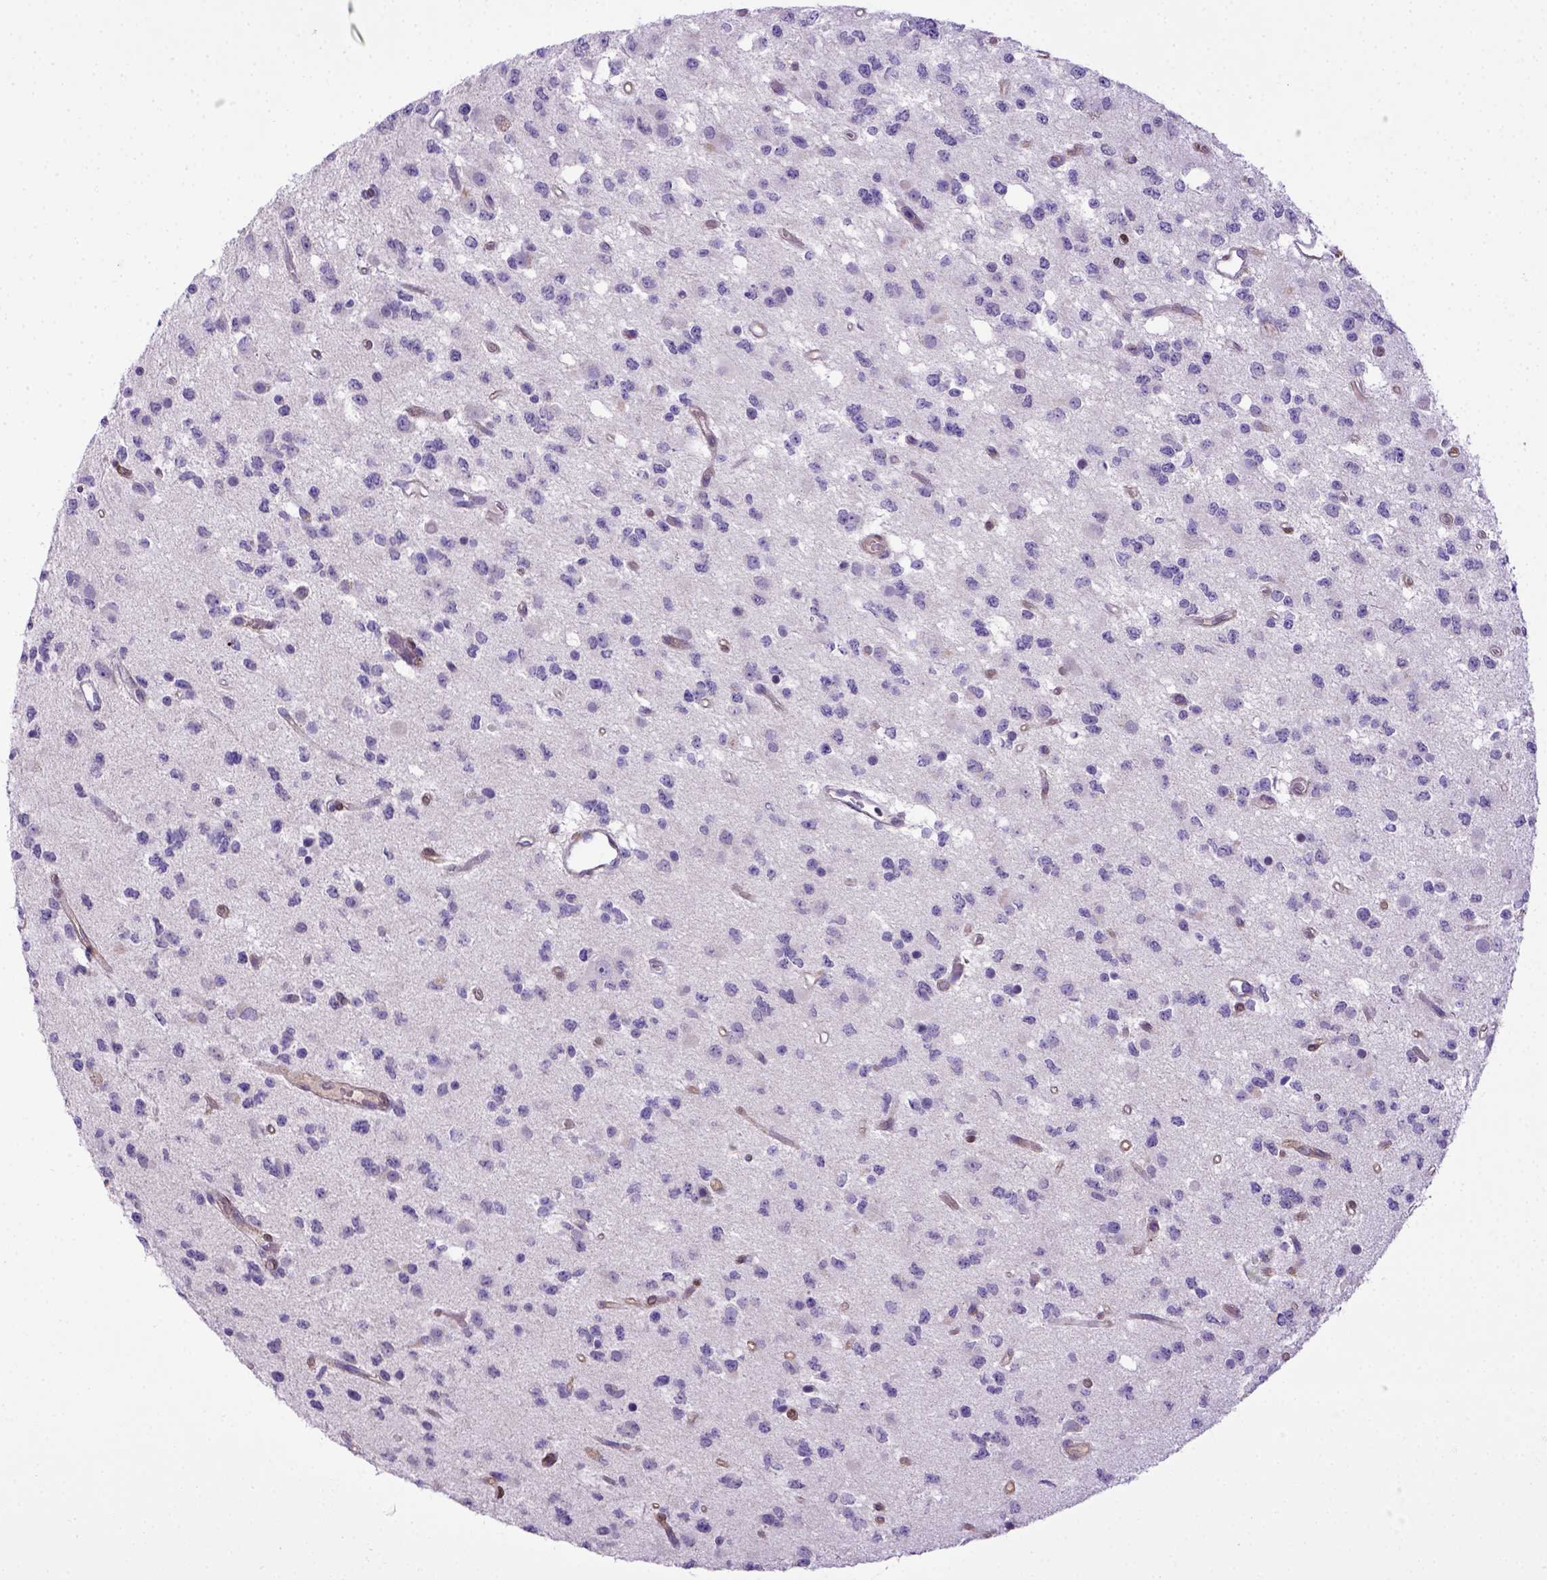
{"staining": {"intensity": "negative", "quantity": "none", "location": "none"}, "tissue": "glioma", "cell_type": "Tumor cells", "image_type": "cancer", "snomed": [{"axis": "morphology", "description": "Glioma, malignant, Low grade"}, {"axis": "topography", "description": "Brain"}], "caption": "Immunohistochemistry (IHC) image of human glioma stained for a protein (brown), which exhibits no positivity in tumor cells.", "gene": "BTN1A1", "patient": {"sex": "female", "age": 45}}